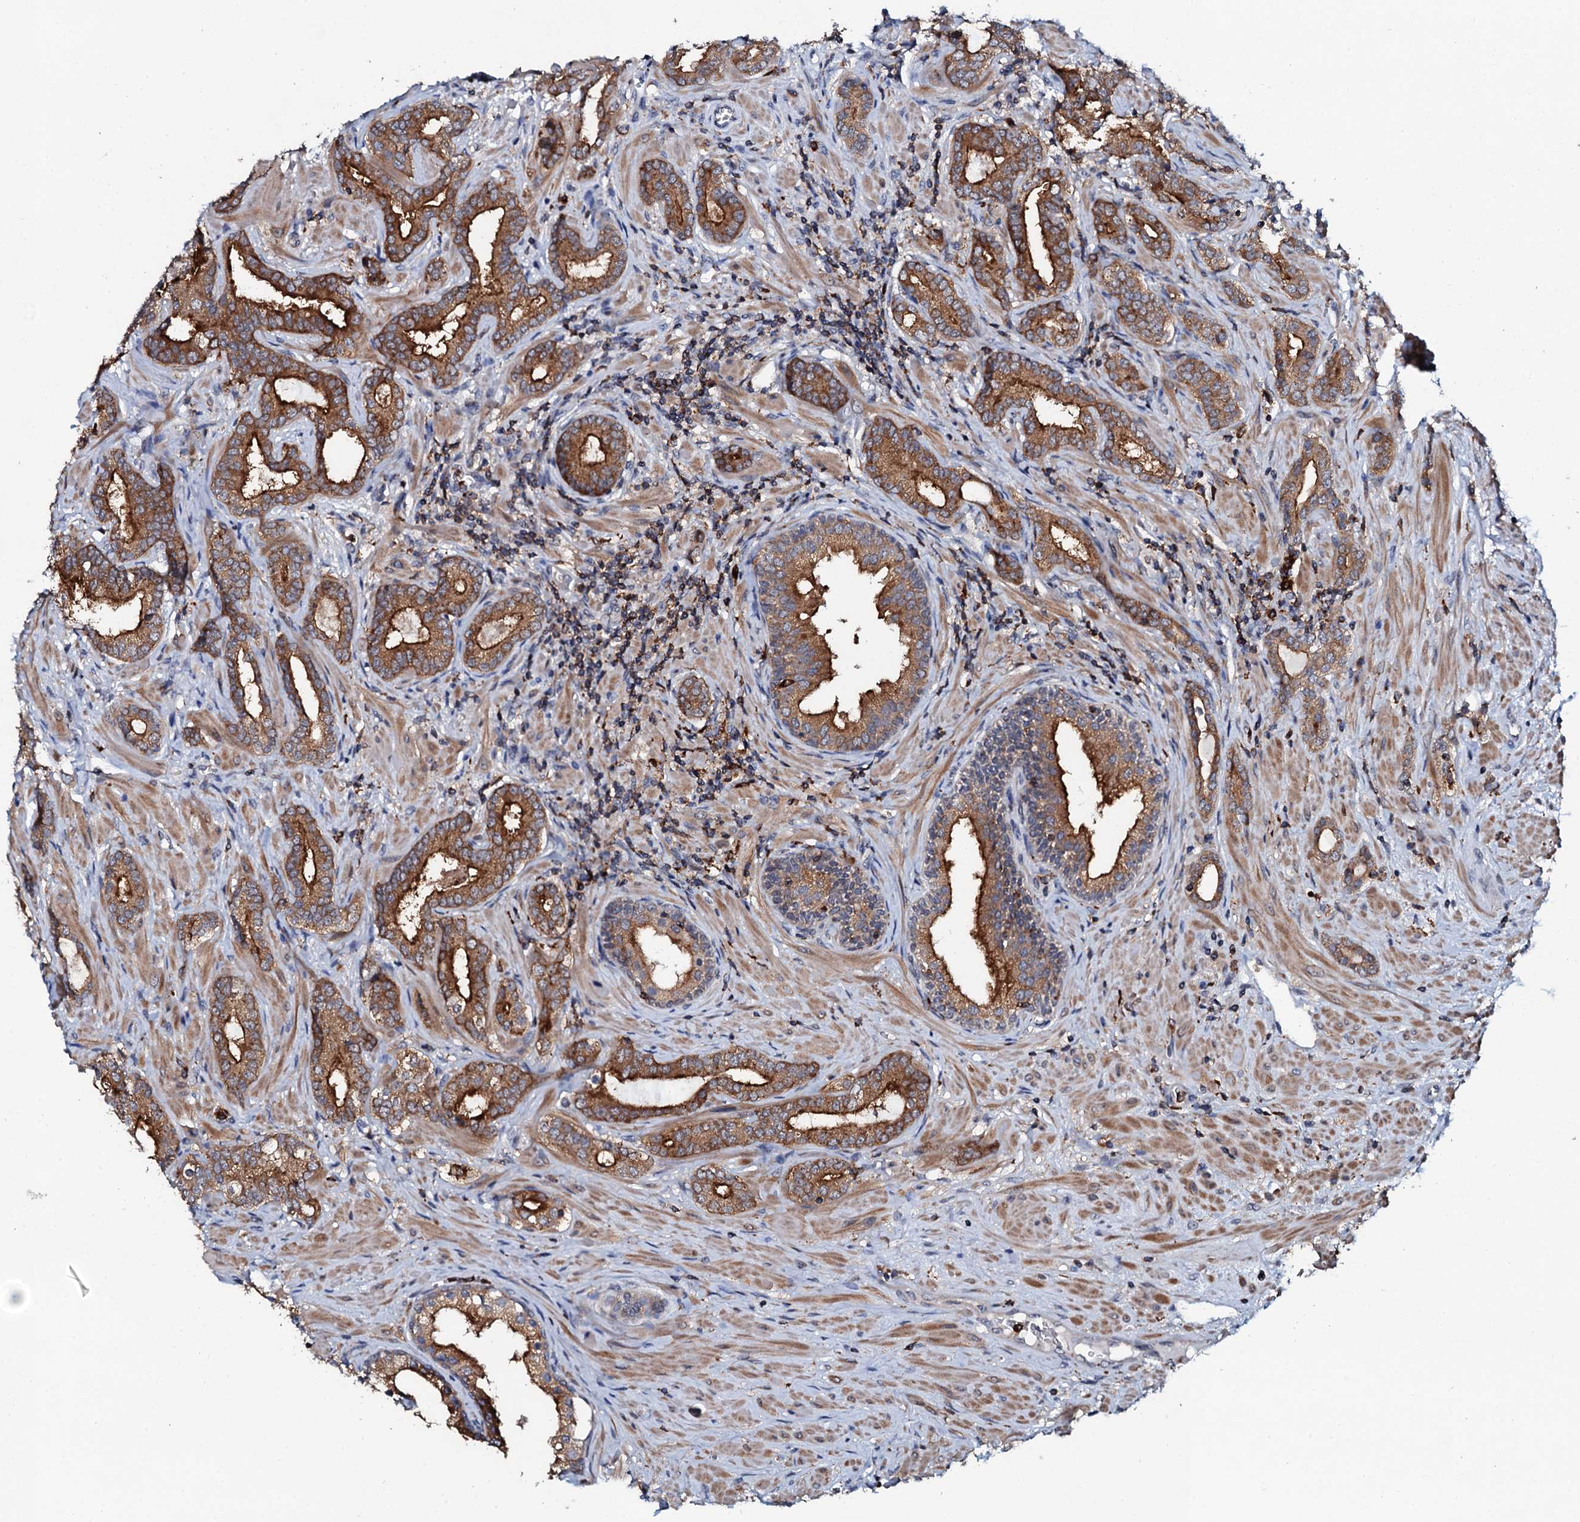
{"staining": {"intensity": "strong", "quantity": ">75%", "location": "cytoplasmic/membranous"}, "tissue": "prostate cancer", "cell_type": "Tumor cells", "image_type": "cancer", "snomed": [{"axis": "morphology", "description": "Adenocarcinoma, High grade"}, {"axis": "topography", "description": "Prostate"}], "caption": "Prostate high-grade adenocarcinoma was stained to show a protein in brown. There is high levels of strong cytoplasmic/membranous positivity in about >75% of tumor cells.", "gene": "VAMP8", "patient": {"sex": "male", "age": 64}}